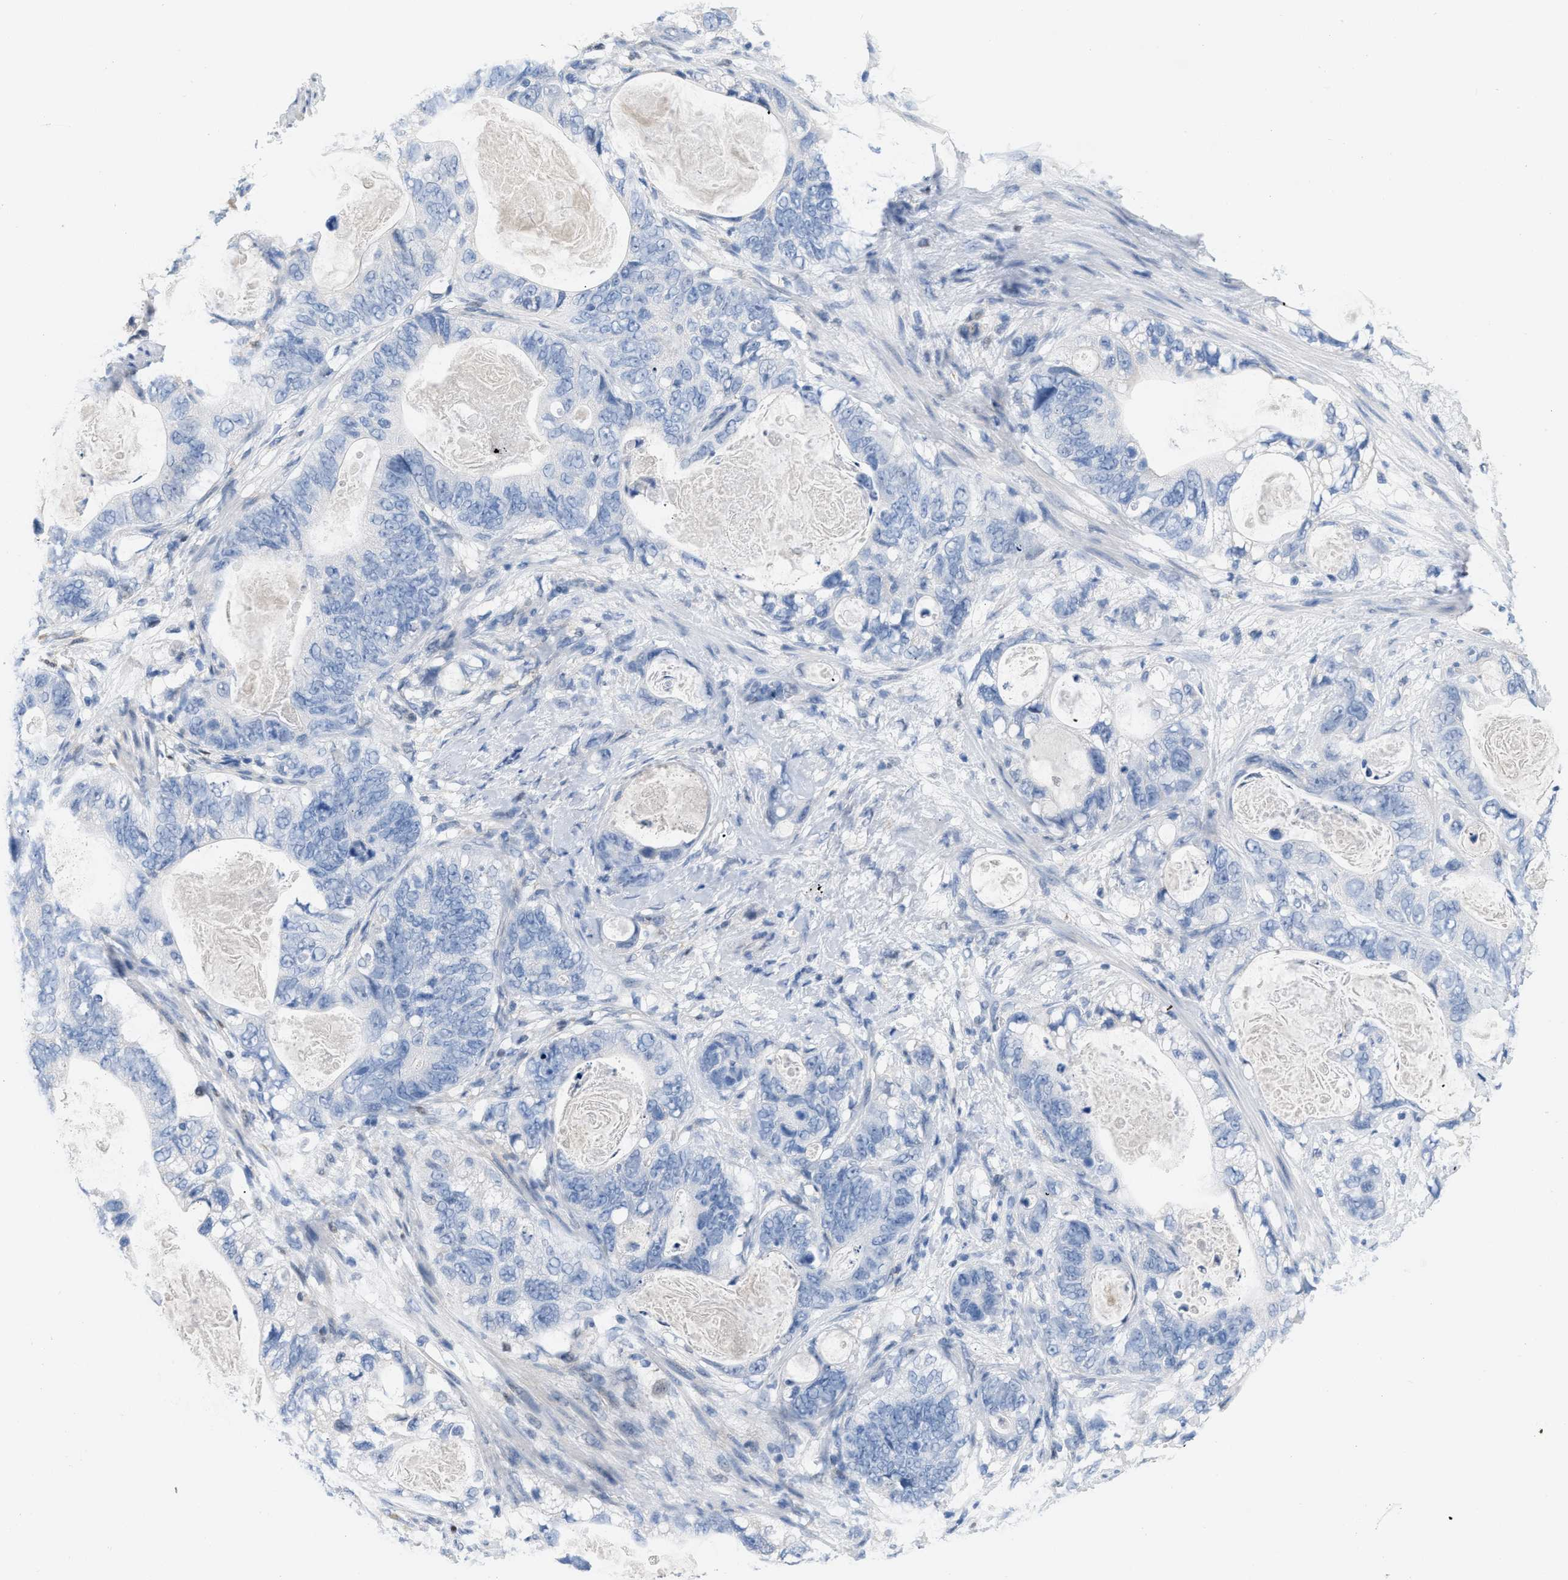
{"staining": {"intensity": "negative", "quantity": "none", "location": "none"}, "tissue": "stomach cancer", "cell_type": "Tumor cells", "image_type": "cancer", "snomed": [{"axis": "morphology", "description": "Normal tissue, NOS"}, {"axis": "morphology", "description": "Adenocarcinoma, NOS"}, {"axis": "topography", "description": "Stomach"}], "caption": "High power microscopy histopathology image of an IHC image of adenocarcinoma (stomach), revealing no significant positivity in tumor cells.", "gene": "BOLL", "patient": {"sex": "female", "age": 89}}